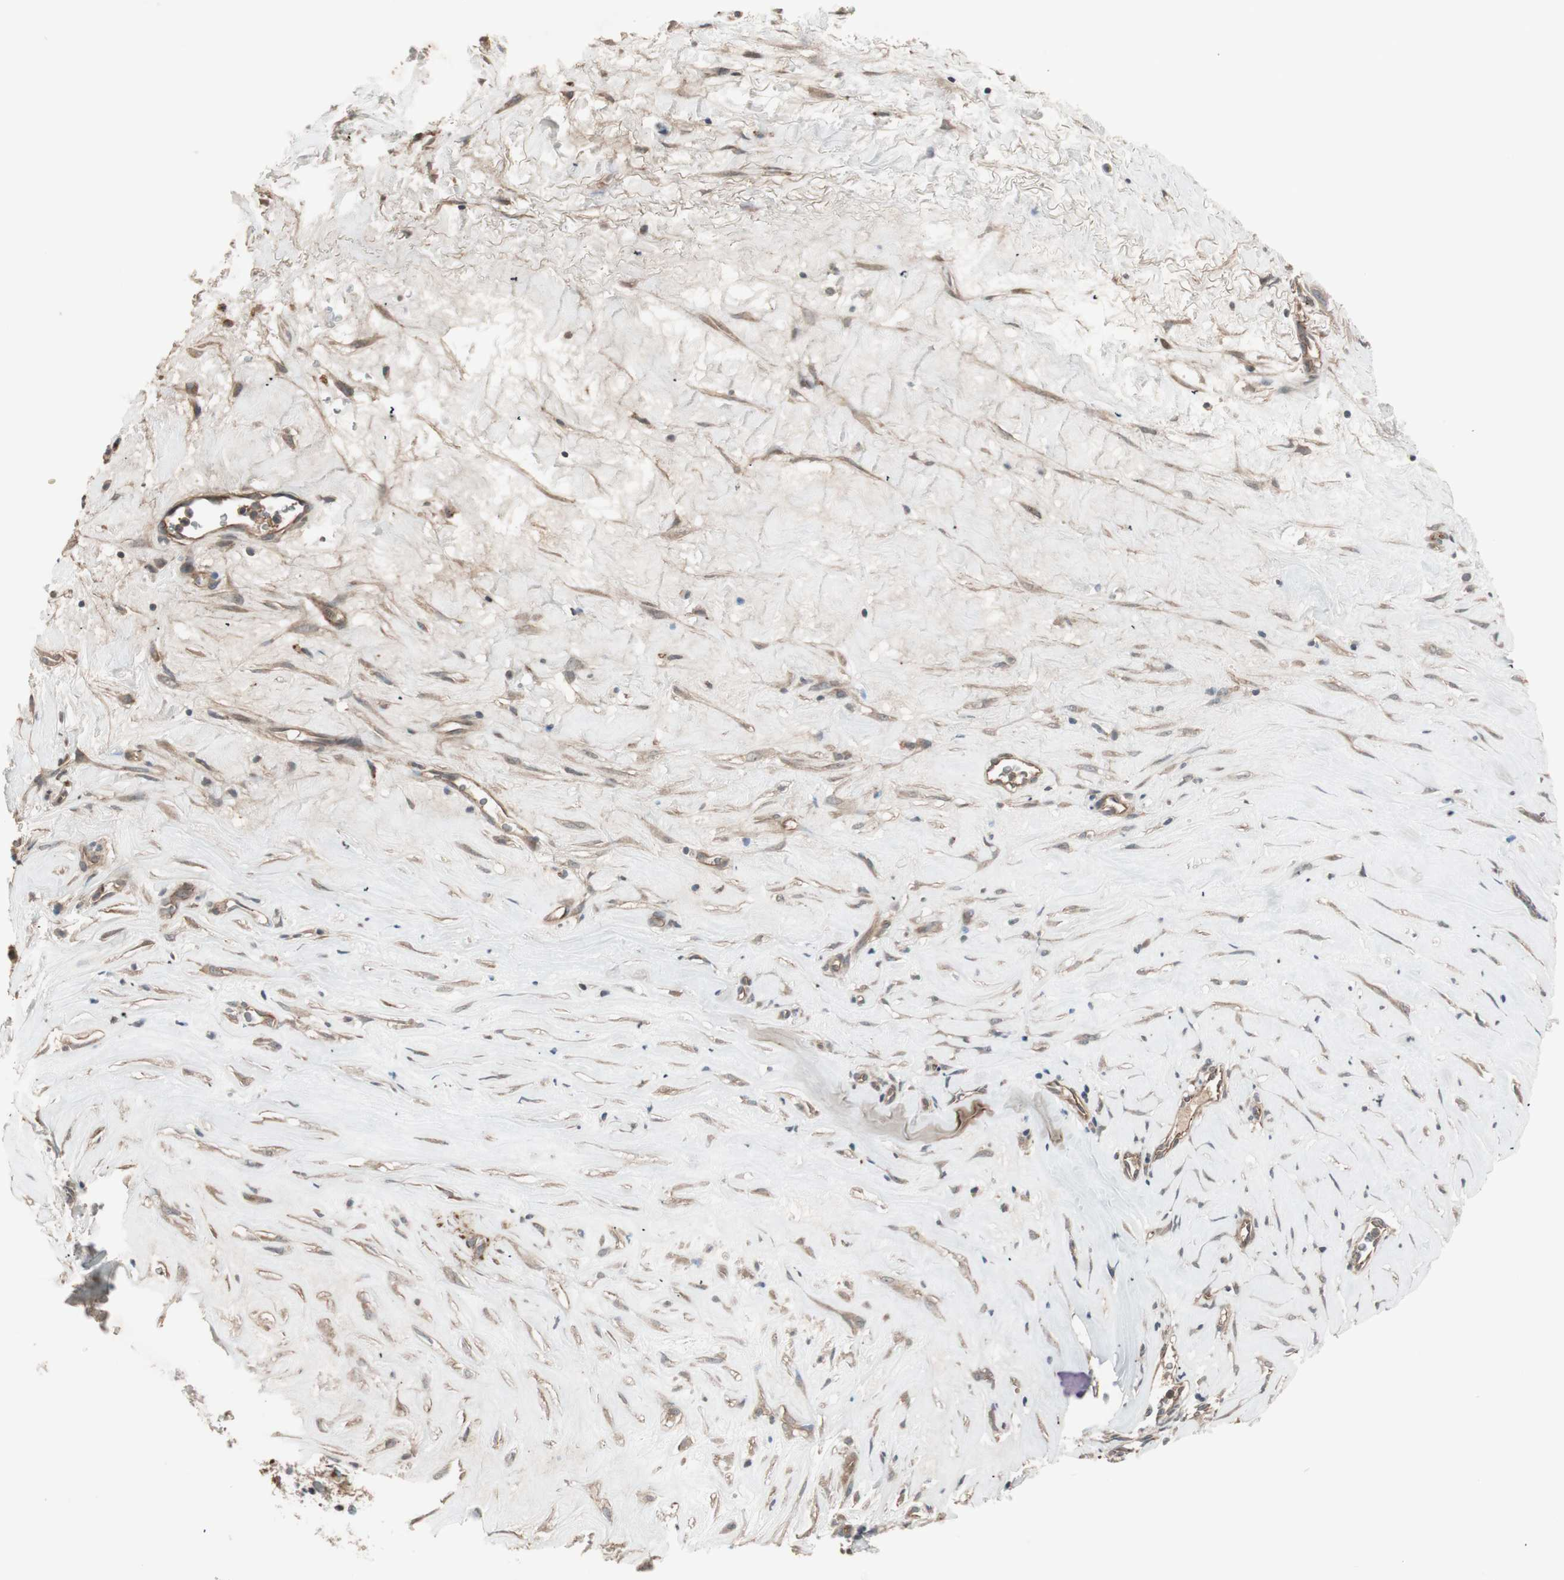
{"staining": {"intensity": "strong", "quantity": ">75%", "location": "cytoplasmic/membranous"}, "tissue": "liver cancer", "cell_type": "Tumor cells", "image_type": "cancer", "snomed": [{"axis": "morphology", "description": "Cholangiocarcinoma"}, {"axis": "topography", "description": "Liver"}], "caption": "An IHC micrograph of tumor tissue is shown. Protein staining in brown shows strong cytoplasmic/membranous positivity in liver cancer within tumor cells. The protein is stained brown, and the nuclei are stained in blue (DAB IHC with brightfield microscopy, high magnification).", "gene": "TFPI", "patient": {"sex": "female", "age": 65}}